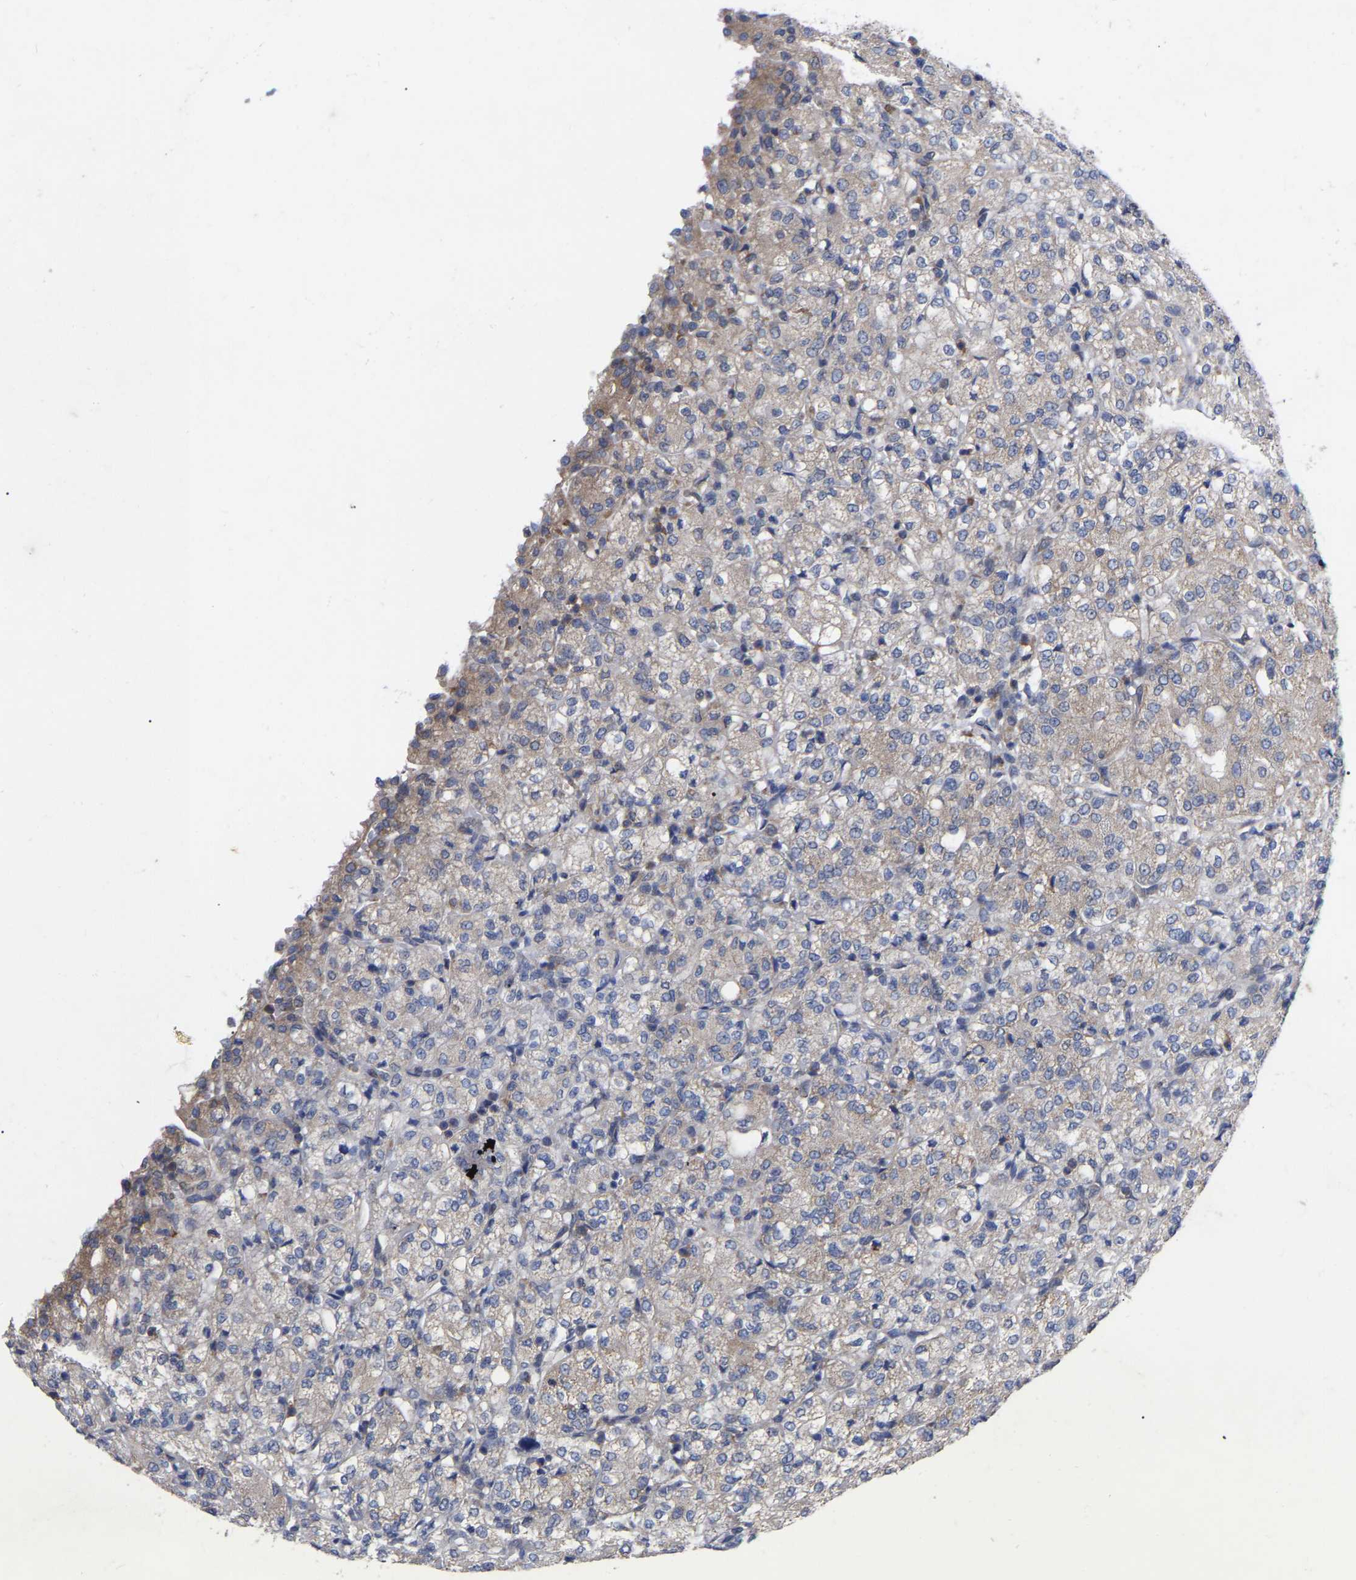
{"staining": {"intensity": "weak", "quantity": "<25%", "location": "cytoplasmic/membranous"}, "tissue": "renal cancer", "cell_type": "Tumor cells", "image_type": "cancer", "snomed": [{"axis": "morphology", "description": "Adenocarcinoma, NOS"}, {"axis": "topography", "description": "Kidney"}], "caption": "There is no significant expression in tumor cells of renal adenocarcinoma.", "gene": "TCP1", "patient": {"sex": "male", "age": 77}}